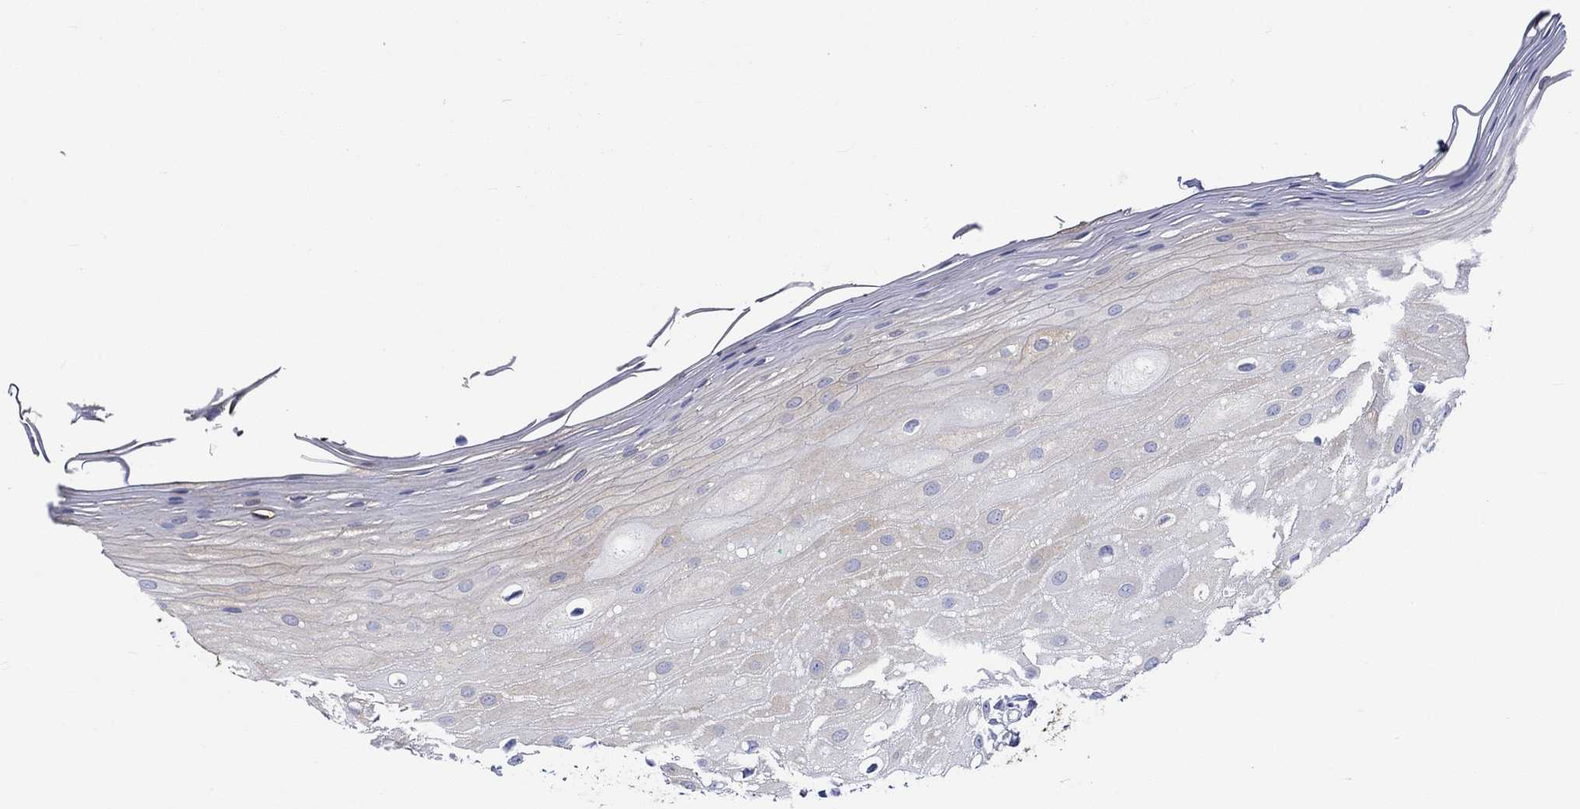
{"staining": {"intensity": "negative", "quantity": "none", "location": "none"}, "tissue": "oral mucosa", "cell_type": "Squamous epithelial cells", "image_type": "normal", "snomed": [{"axis": "morphology", "description": "Normal tissue, NOS"}, {"axis": "morphology", "description": "Squamous cell carcinoma, NOS"}, {"axis": "topography", "description": "Oral tissue"}, {"axis": "topography", "description": "Head-Neck"}], "caption": "High power microscopy photomicrograph of an immunohistochemistry (IHC) photomicrograph of benign oral mucosa, revealing no significant positivity in squamous epithelial cells. (Brightfield microscopy of DAB IHC at high magnification).", "gene": "CRYAB", "patient": {"sex": "female", "age": 75}}